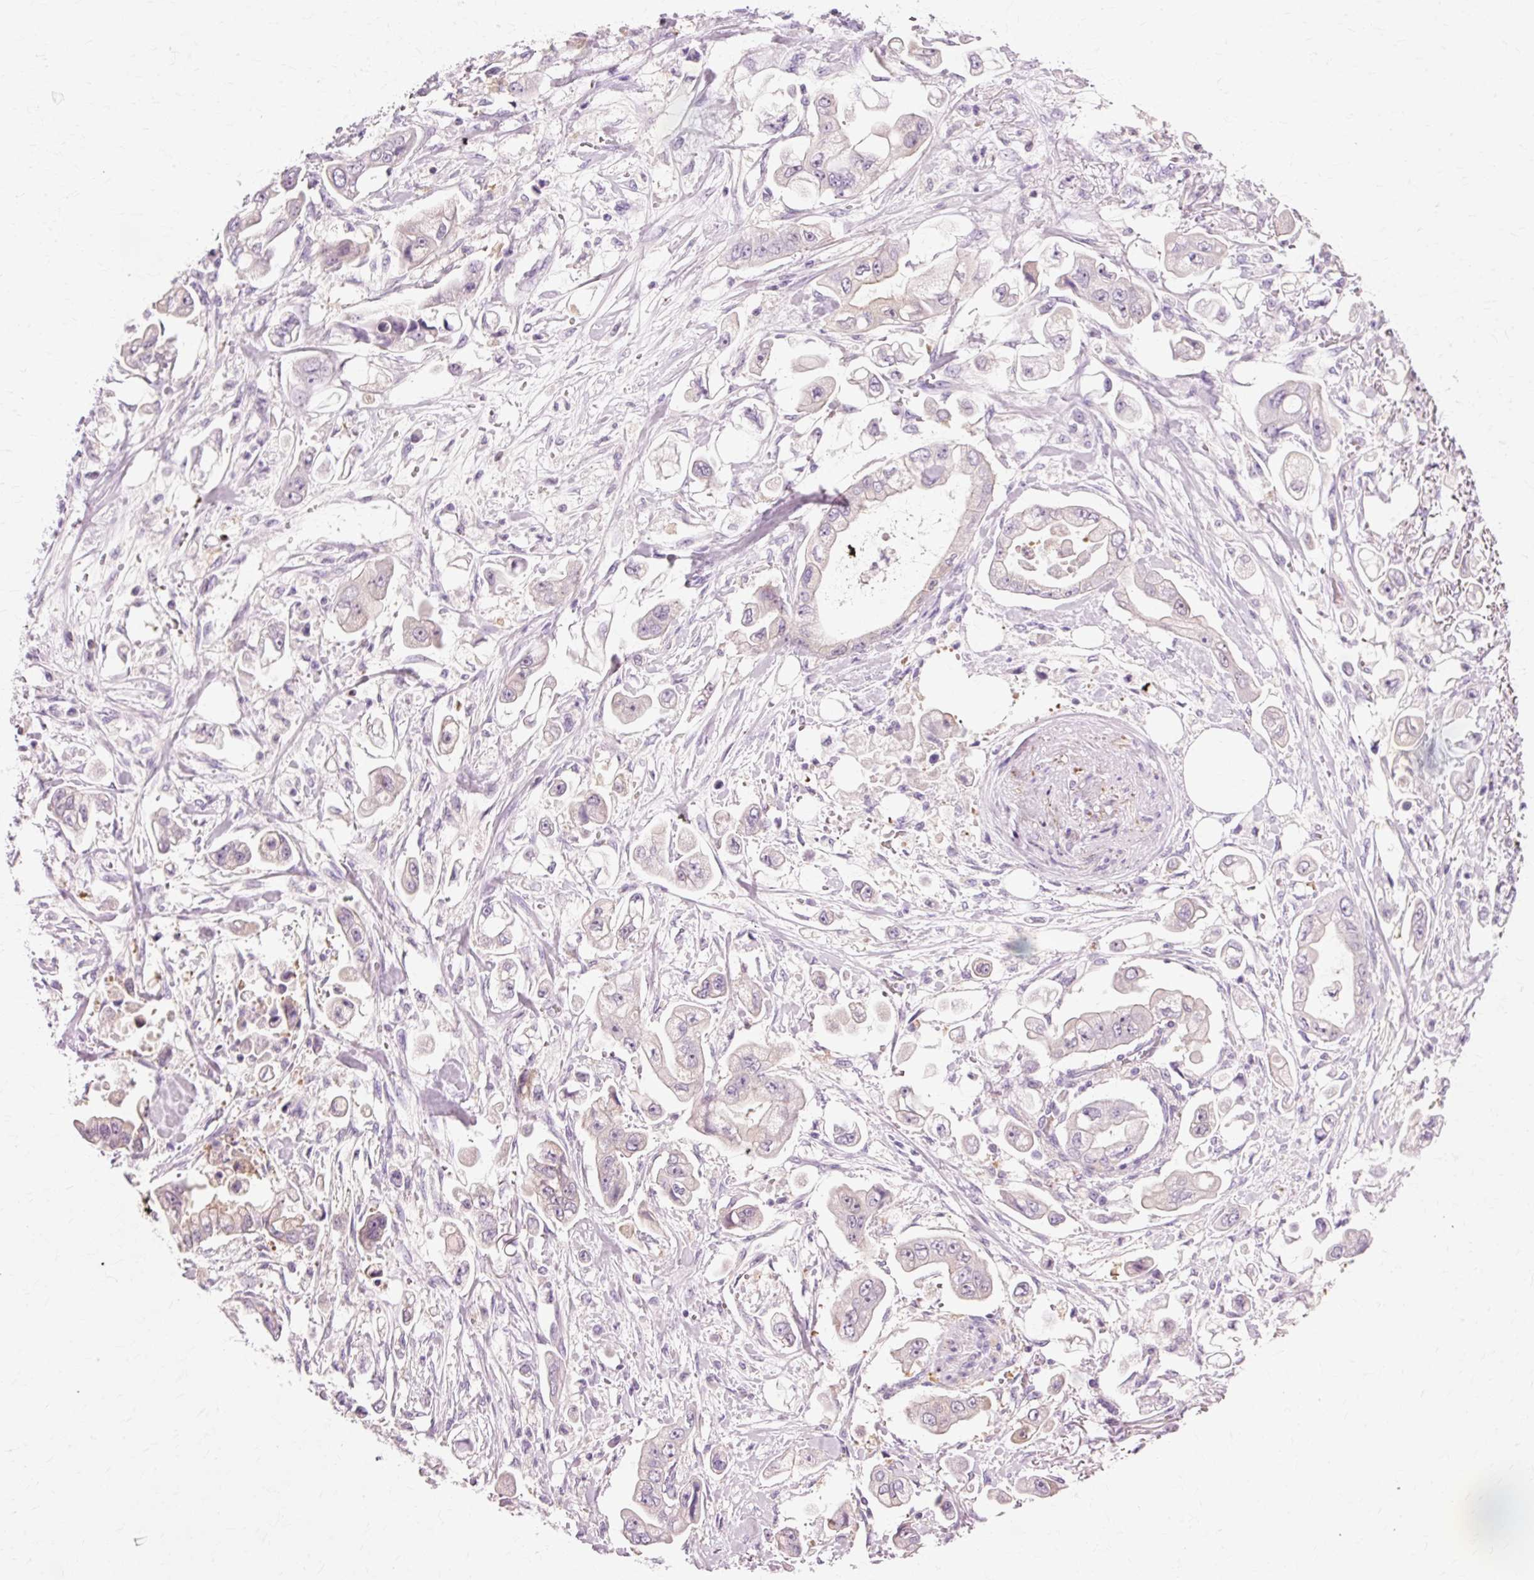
{"staining": {"intensity": "negative", "quantity": "none", "location": "none"}, "tissue": "stomach cancer", "cell_type": "Tumor cells", "image_type": "cancer", "snomed": [{"axis": "morphology", "description": "Adenocarcinoma, NOS"}, {"axis": "topography", "description": "Stomach"}], "caption": "Photomicrograph shows no protein staining in tumor cells of stomach adenocarcinoma tissue.", "gene": "VN1R2", "patient": {"sex": "male", "age": 62}}